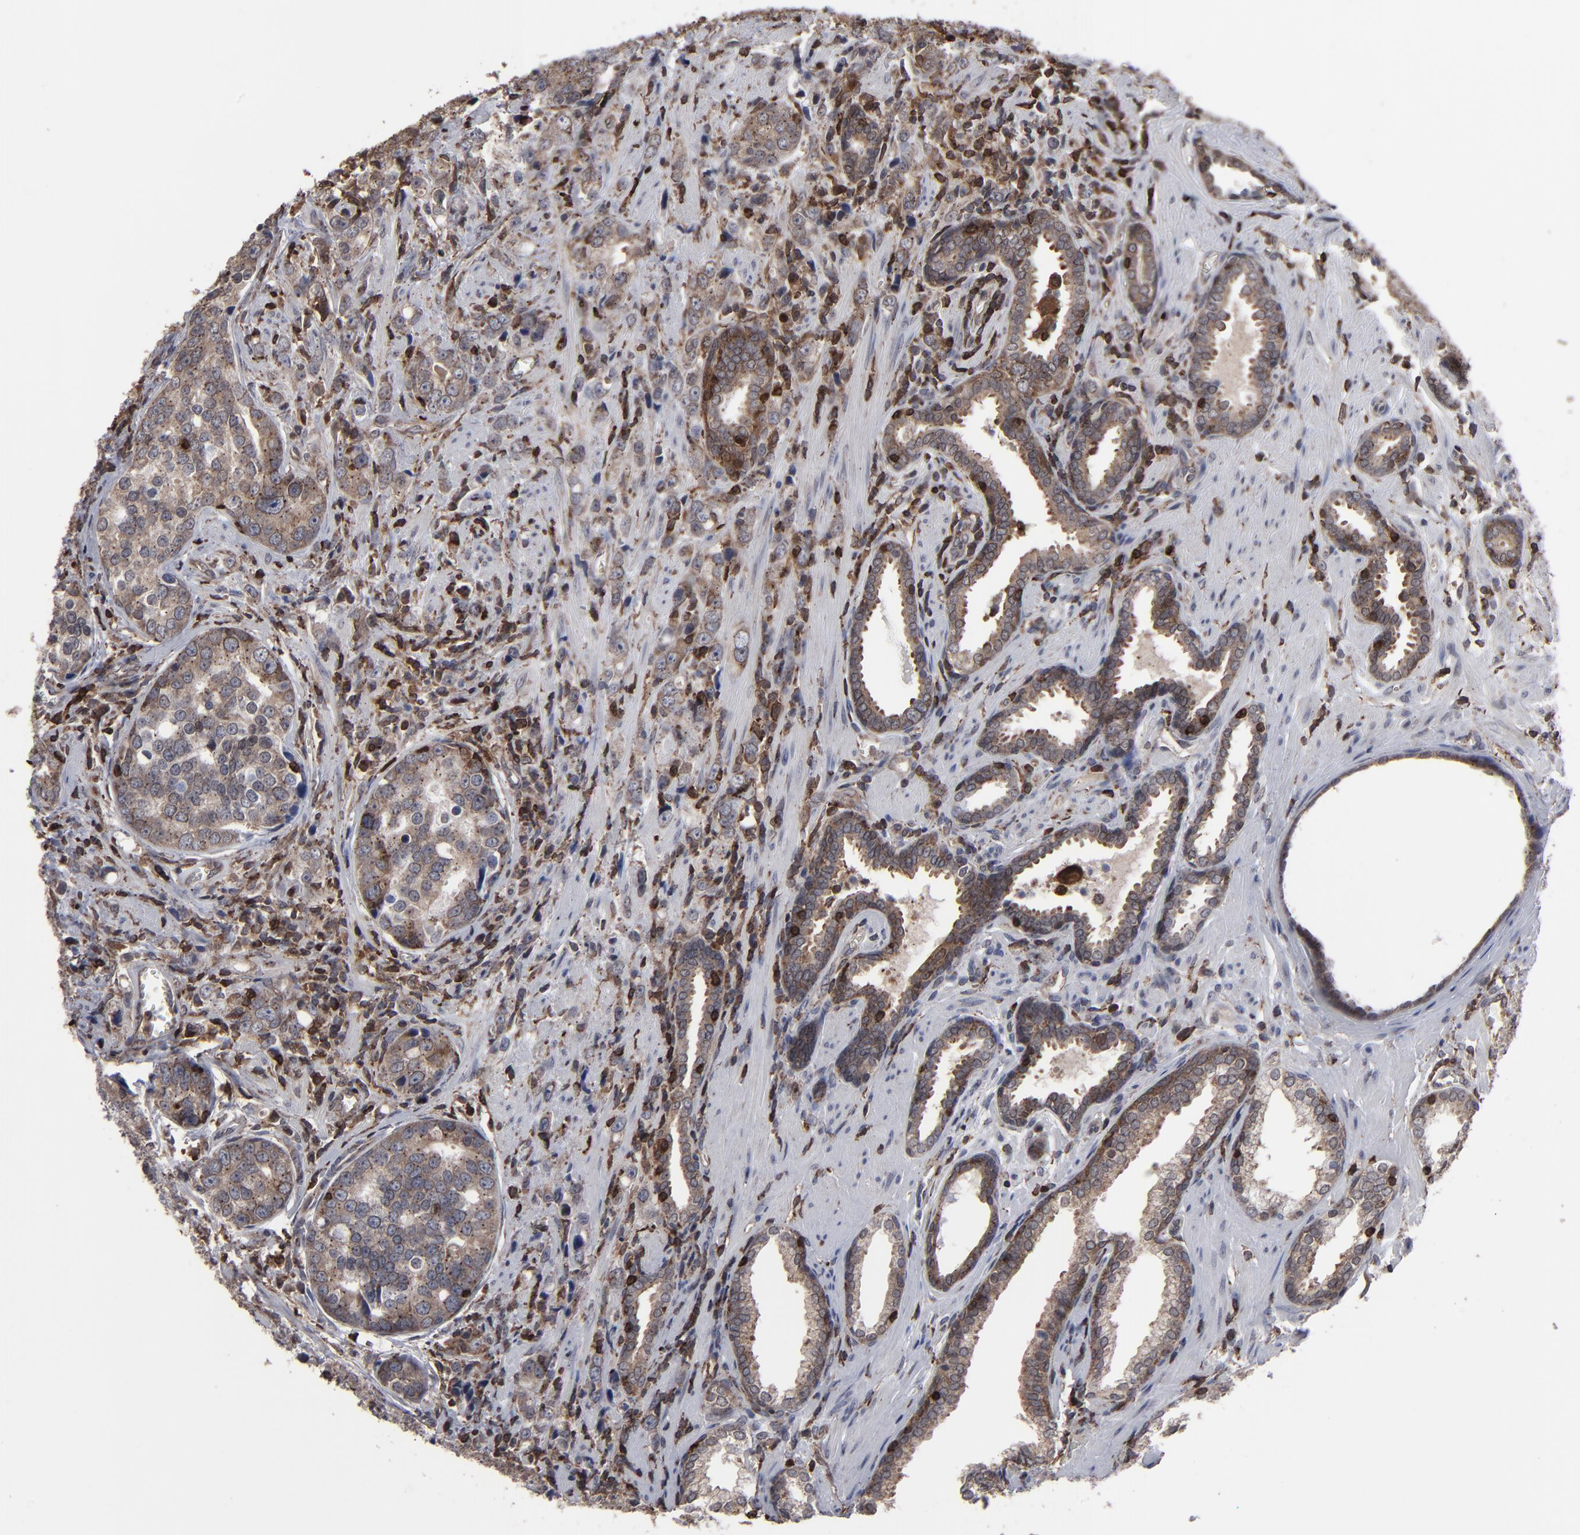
{"staining": {"intensity": "moderate", "quantity": "25%-75%", "location": "cytoplasmic/membranous"}, "tissue": "prostate cancer", "cell_type": "Tumor cells", "image_type": "cancer", "snomed": [{"axis": "morphology", "description": "Adenocarcinoma, High grade"}, {"axis": "topography", "description": "Prostate"}], "caption": "The micrograph exhibits a brown stain indicating the presence of a protein in the cytoplasmic/membranous of tumor cells in prostate cancer.", "gene": "KIAA2026", "patient": {"sex": "male", "age": 71}}